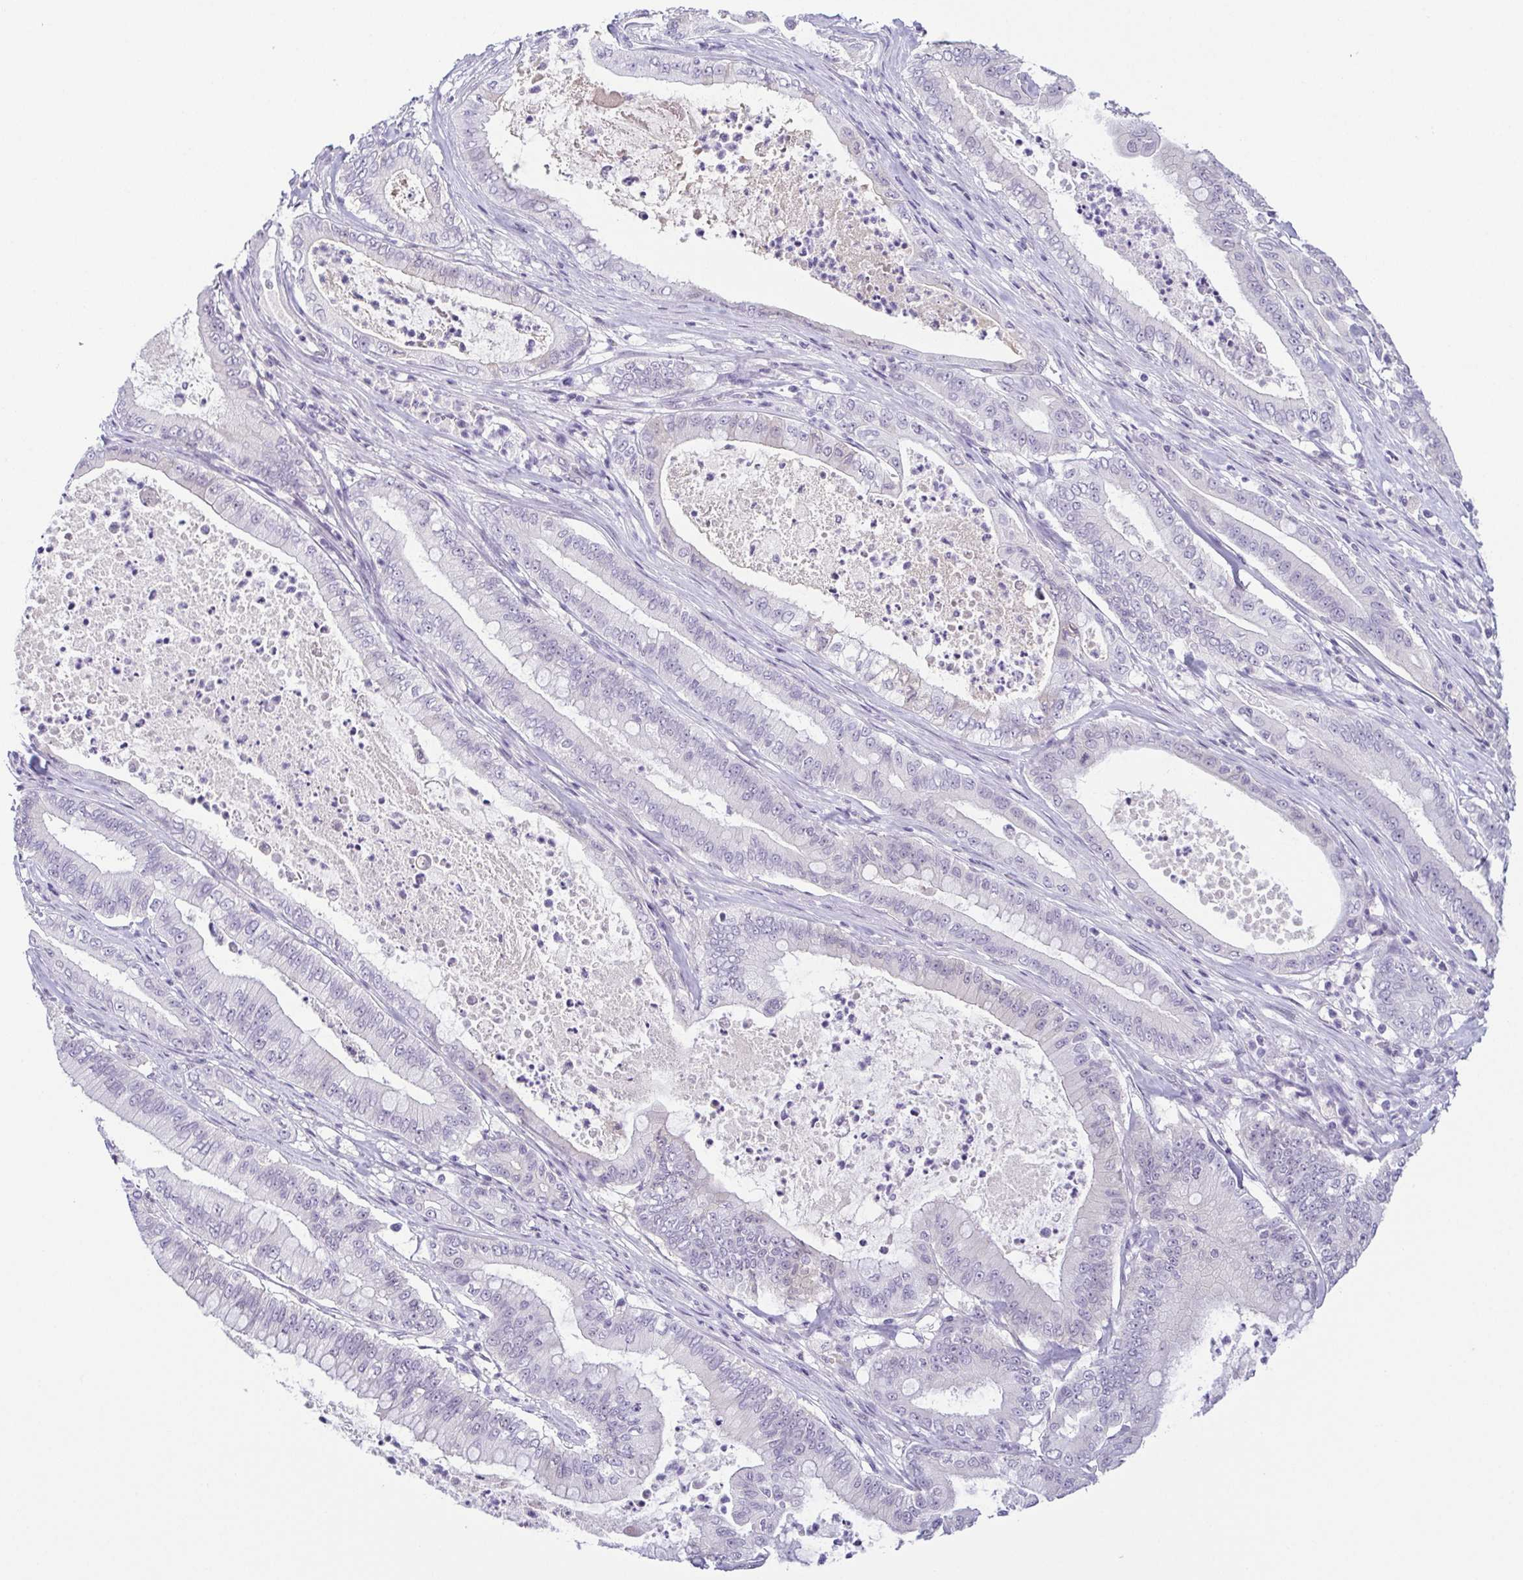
{"staining": {"intensity": "negative", "quantity": "none", "location": "none"}, "tissue": "pancreatic cancer", "cell_type": "Tumor cells", "image_type": "cancer", "snomed": [{"axis": "morphology", "description": "Adenocarcinoma, NOS"}, {"axis": "topography", "description": "Pancreas"}], "caption": "DAB immunohistochemical staining of pancreatic cancer (adenocarcinoma) shows no significant staining in tumor cells.", "gene": "TCF3", "patient": {"sex": "male", "age": 71}}